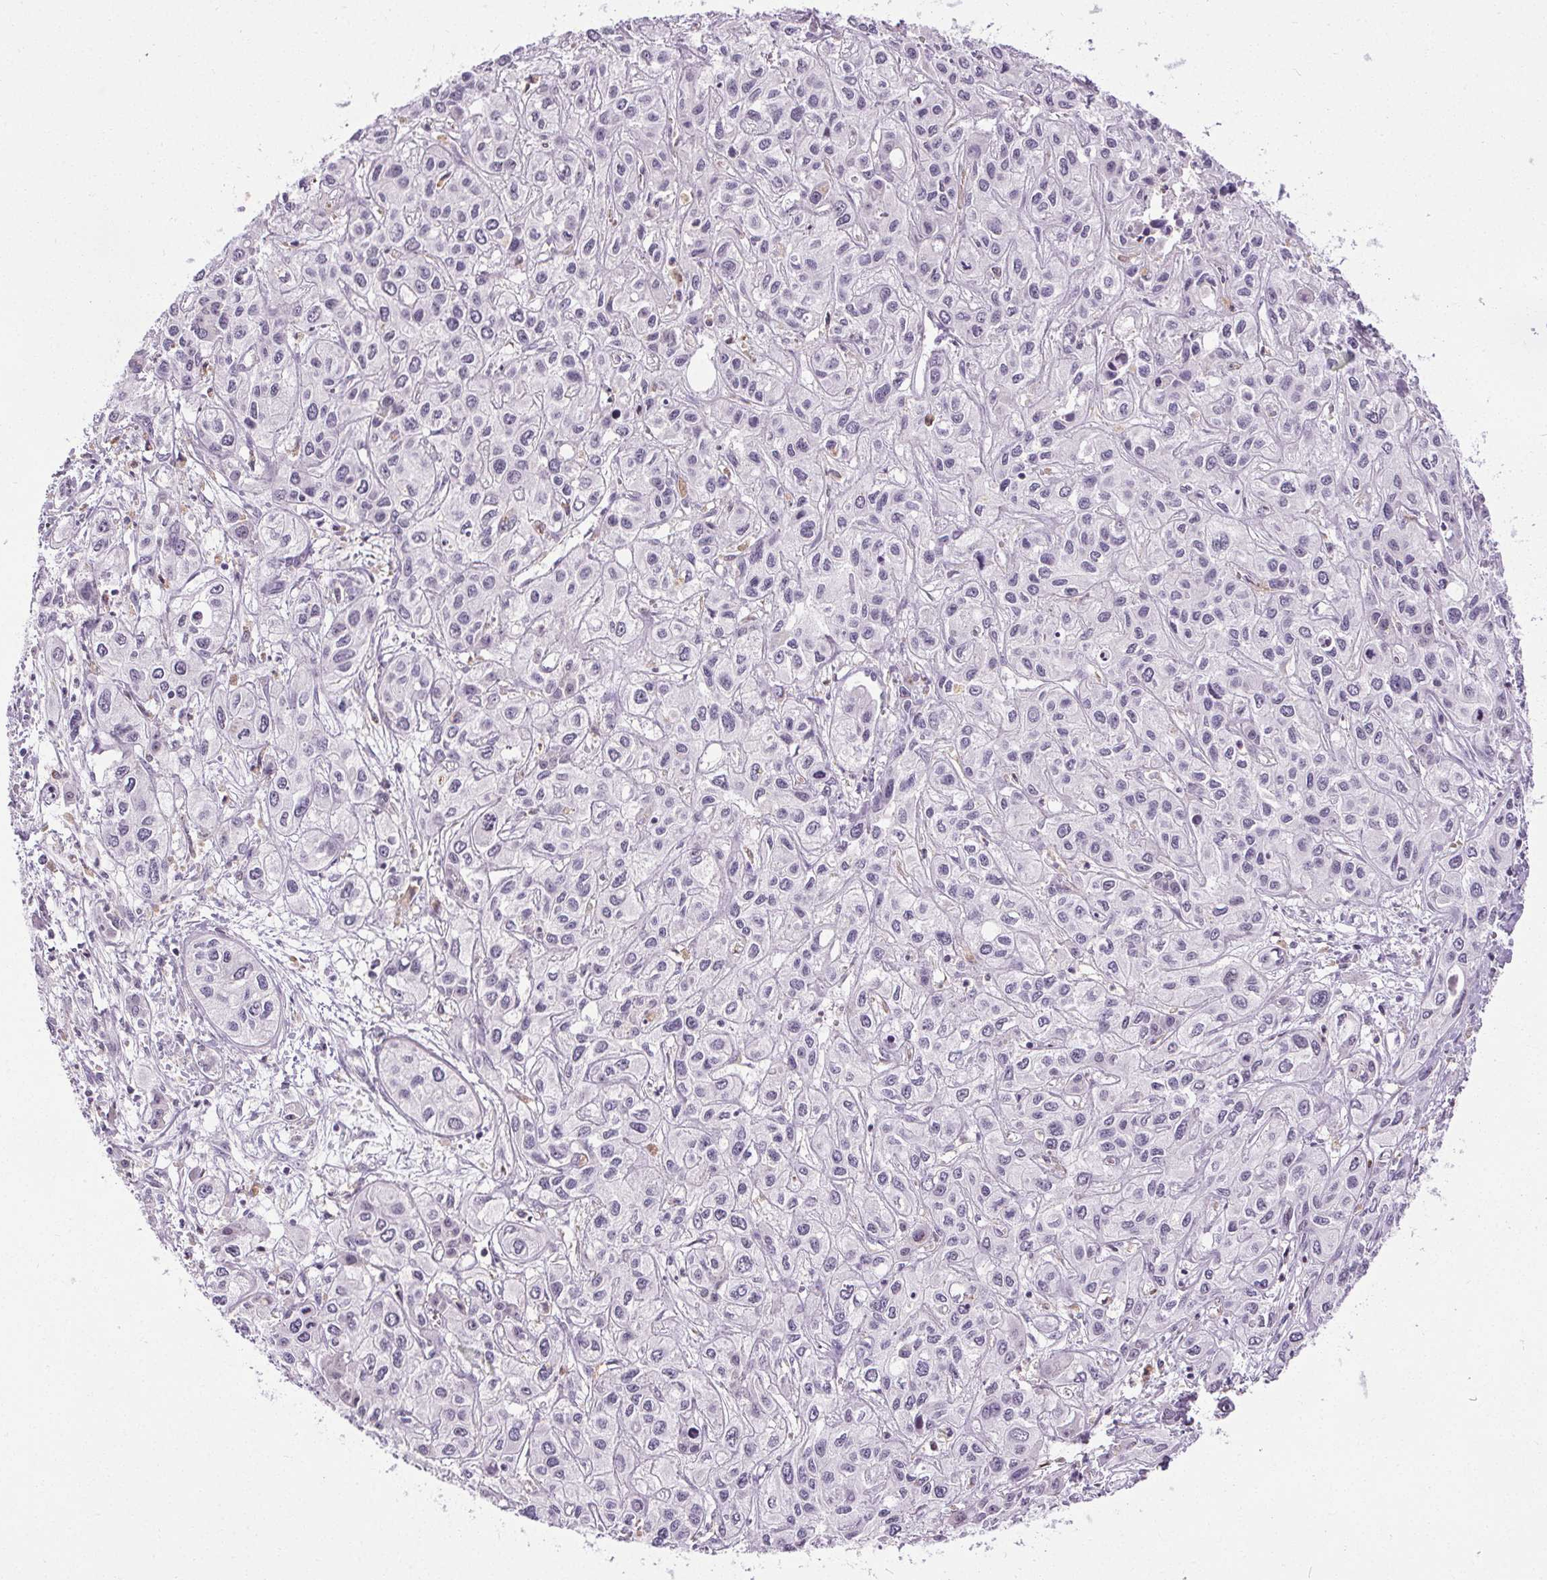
{"staining": {"intensity": "negative", "quantity": "none", "location": "none"}, "tissue": "liver cancer", "cell_type": "Tumor cells", "image_type": "cancer", "snomed": [{"axis": "morphology", "description": "Cholangiocarcinoma"}, {"axis": "topography", "description": "Liver"}], "caption": "A micrograph of human liver cancer (cholangiocarcinoma) is negative for staining in tumor cells. Brightfield microscopy of immunohistochemistry (IHC) stained with DAB (brown) and hematoxylin (blue), captured at high magnification.", "gene": "TMEM240", "patient": {"sex": "female", "age": 66}}